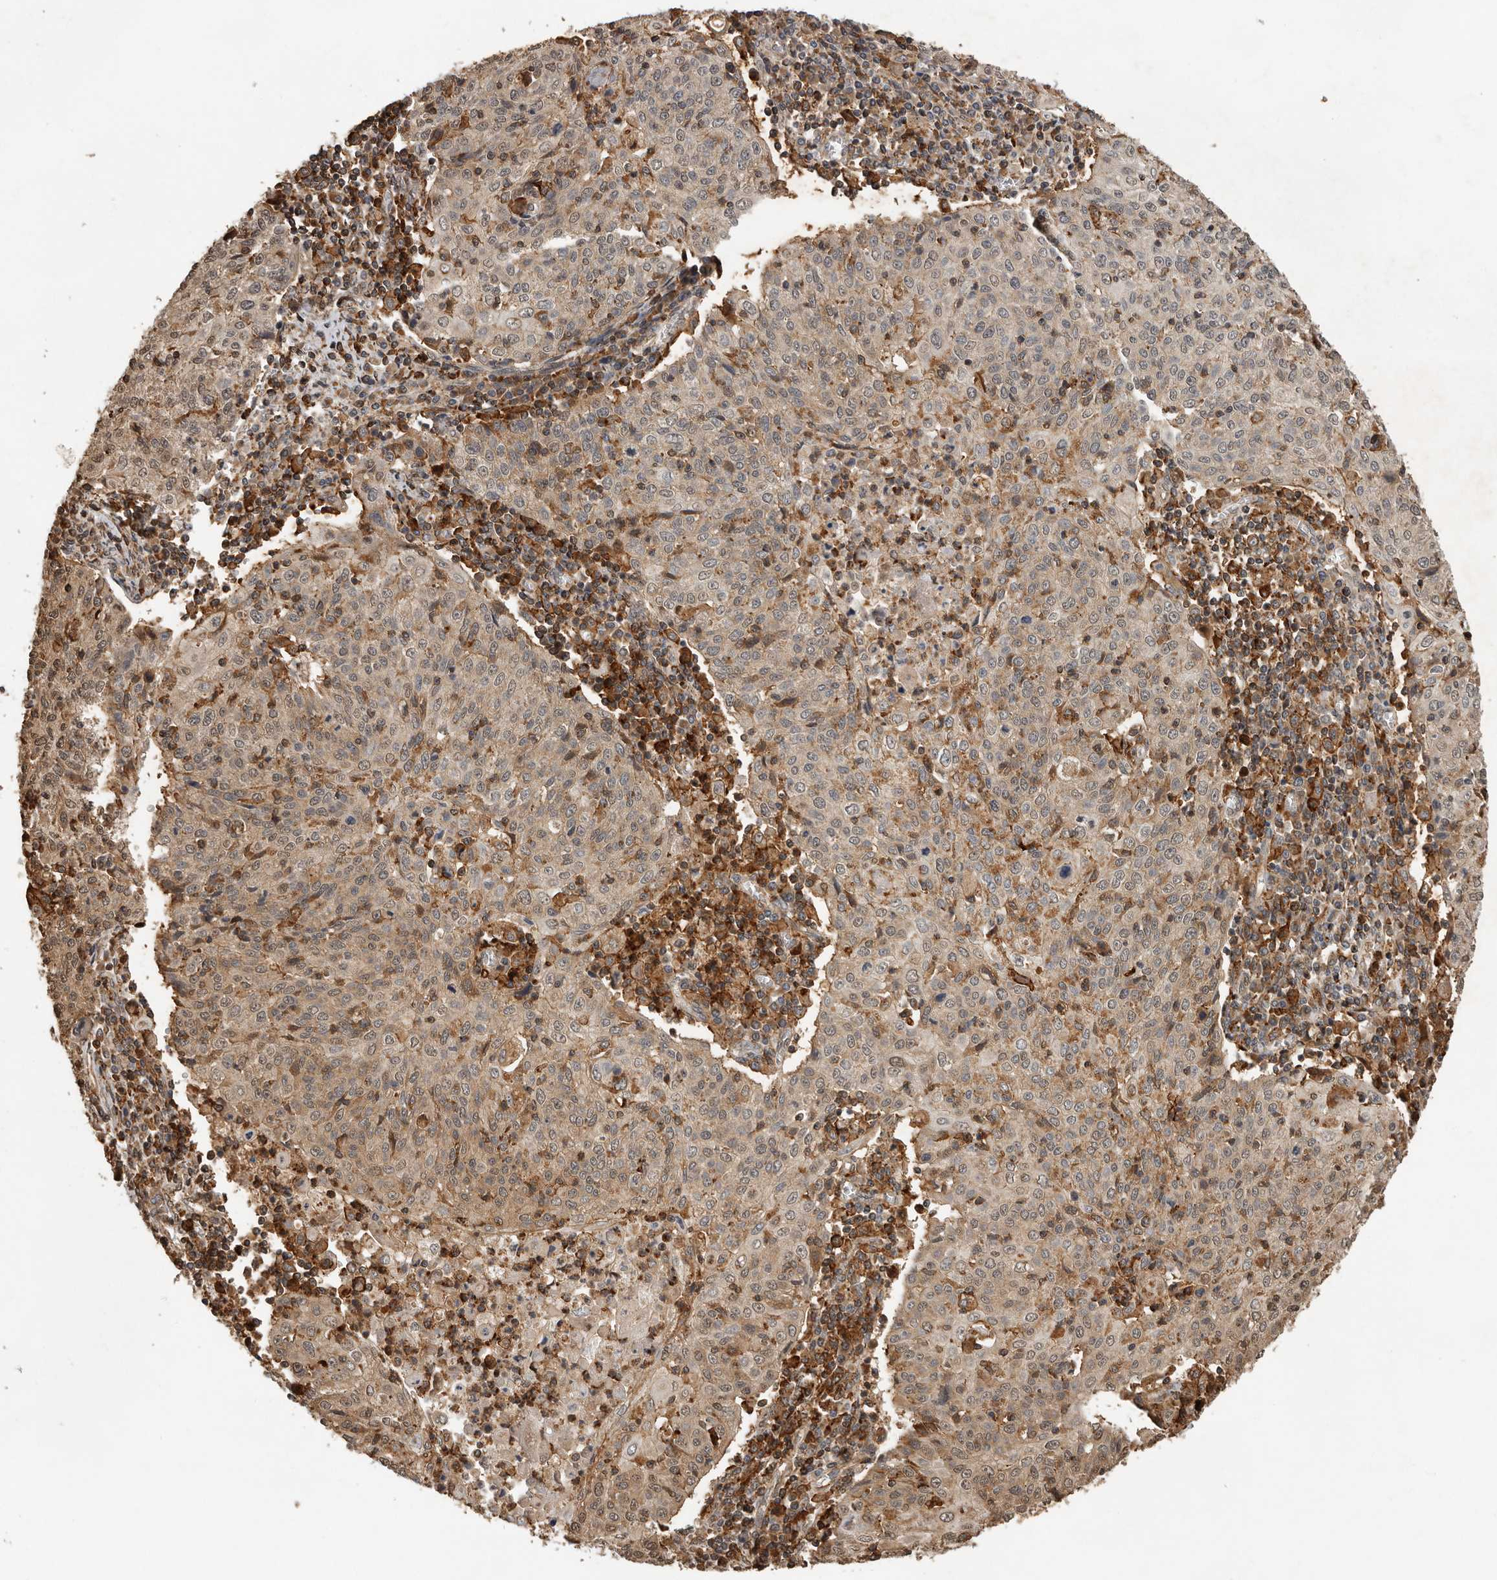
{"staining": {"intensity": "moderate", "quantity": "25%-75%", "location": "cytoplasmic/membranous,nuclear"}, "tissue": "cervical cancer", "cell_type": "Tumor cells", "image_type": "cancer", "snomed": [{"axis": "morphology", "description": "Squamous cell carcinoma, NOS"}, {"axis": "topography", "description": "Cervix"}], "caption": "This image shows IHC staining of human cervical cancer, with medium moderate cytoplasmic/membranous and nuclear staining in about 25%-75% of tumor cells.", "gene": "RNF157", "patient": {"sex": "female", "age": 48}}